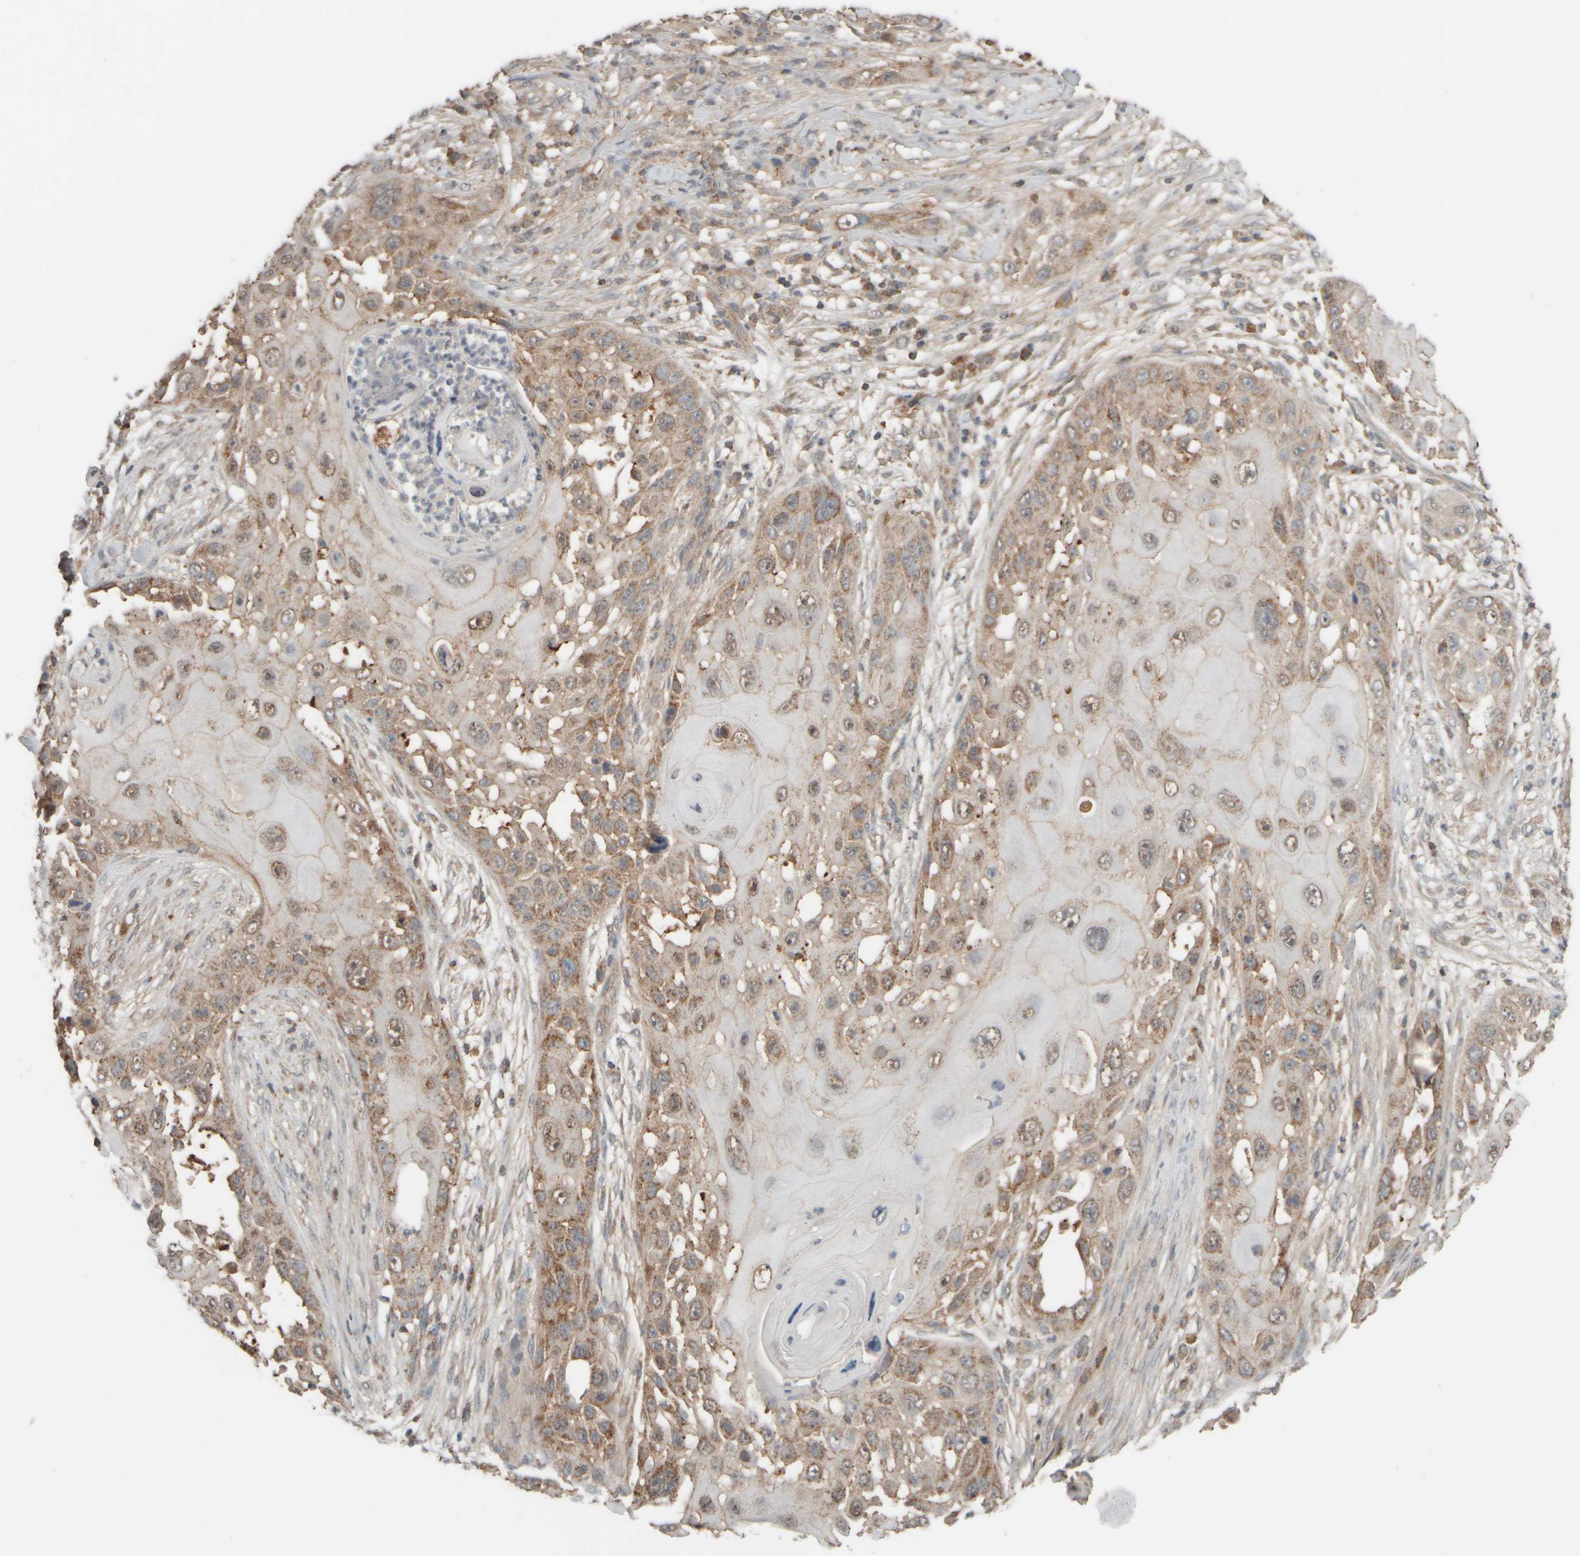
{"staining": {"intensity": "moderate", "quantity": "25%-75%", "location": "cytoplasmic/membranous"}, "tissue": "skin cancer", "cell_type": "Tumor cells", "image_type": "cancer", "snomed": [{"axis": "morphology", "description": "Squamous cell carcinoma, NOS"}, {"axis": "topography", "description": "Skin"}], "caption": "A medium amount of moderate cytoplasmic/membranous staining is seen in about 25%-75% of tumor cells in skin squamous cell carcinoma tissue. Using DAB (3,3'-diaminobenzidine) (brown) and hematoxylin (blue) stains, captured at high magnification using brightfield microscopy.", "gene": "EIF2B3", "patient": {"sex": "female", "age": 44}}